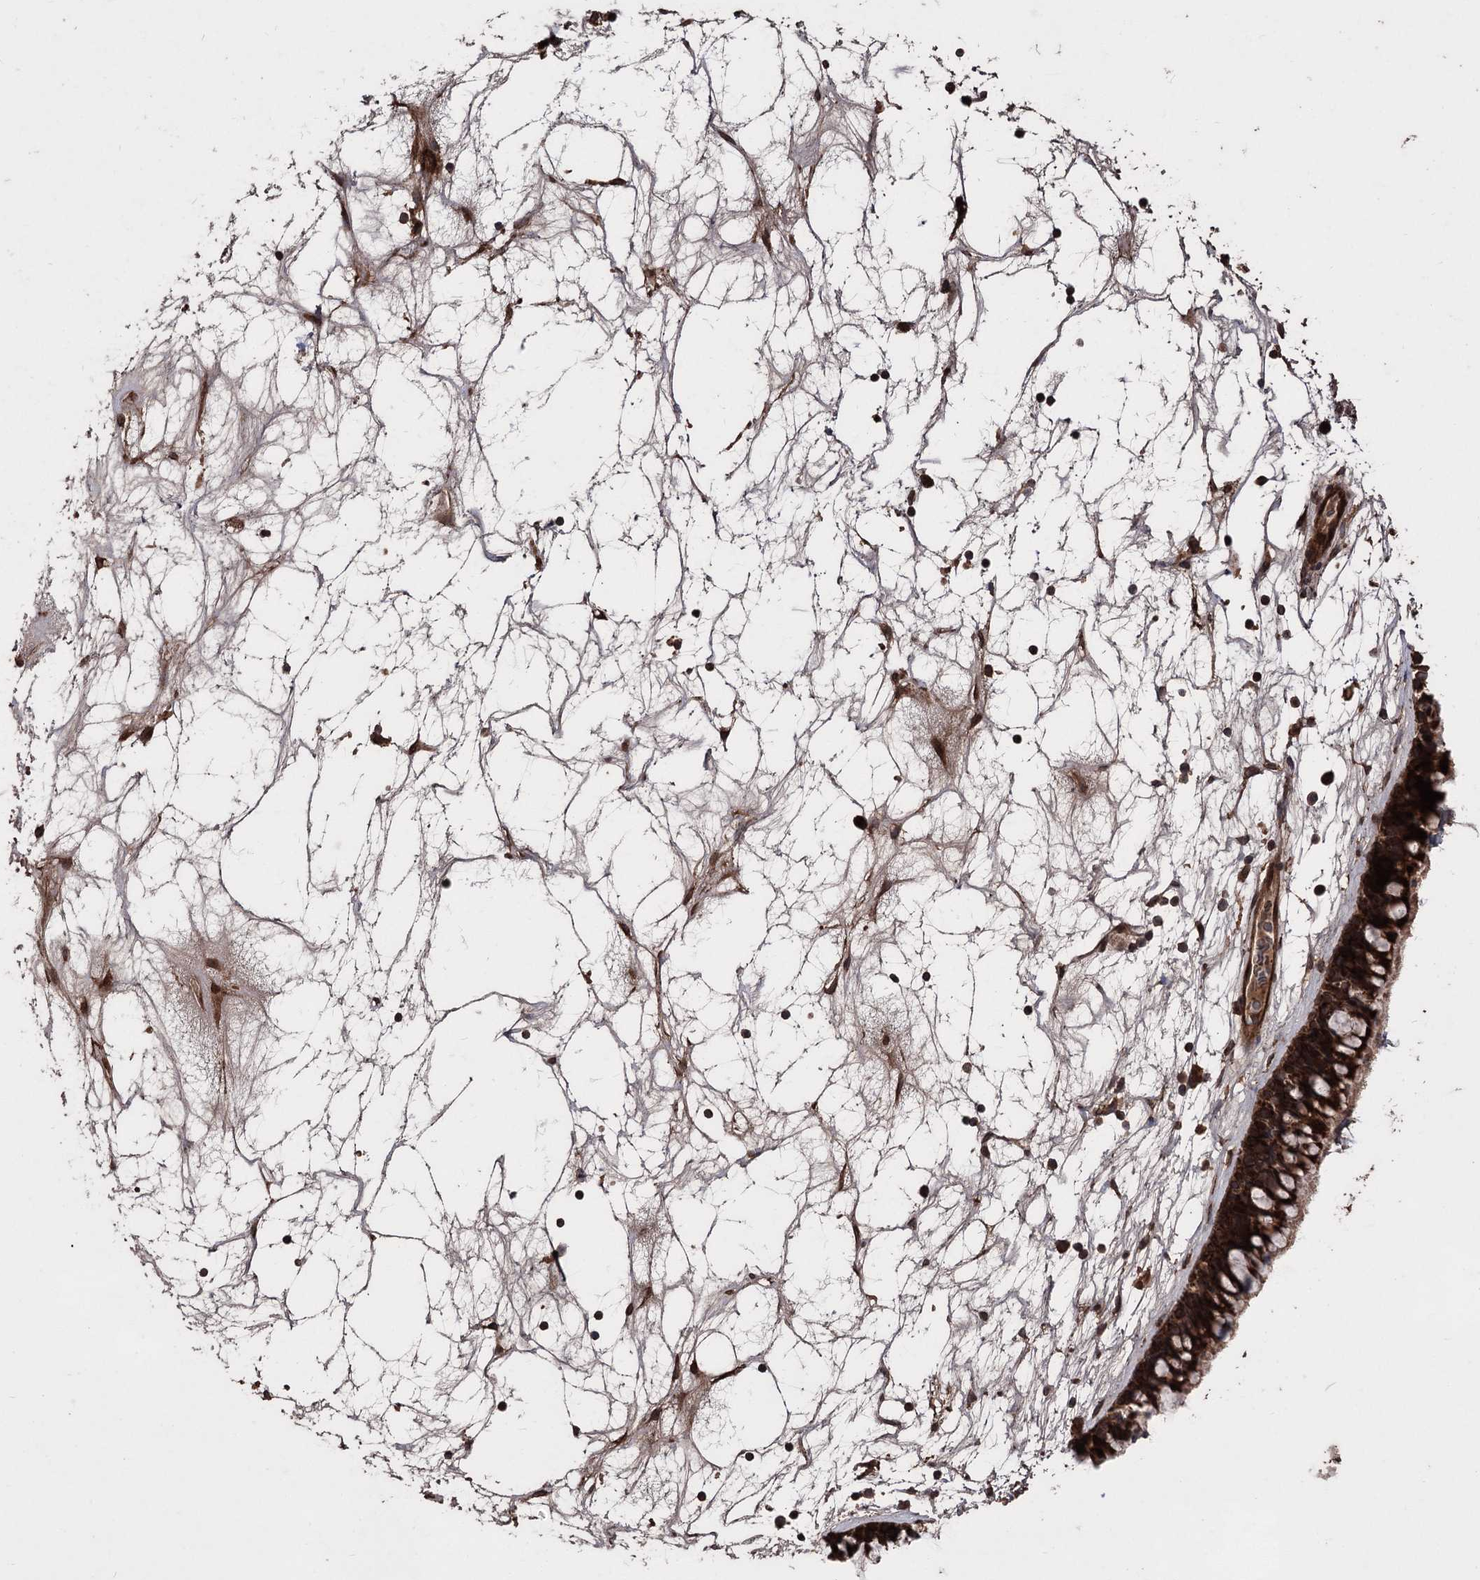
{"staining": {"intensity": "strong", "quantity": ">75%", "location": "cytoplasmic/membranous"}, "tissue": "nasopharynx", "cell_type": "Respiratory epithelial cells", "image_type": "normal", "snomed": [{"axis": "morphology", "description": "Normal tissue, NOS"}, {"axis": "topography", "description": "Nasopharynx"}], "caption": "Human nasopharynx stained with a brown dye reveals strong cytoplasmic/membranous positive staining in approximately >75% of respiratory epithelial cells.", "gene": "RASSF3", "patient": {"sex": "male", "age": 64}}